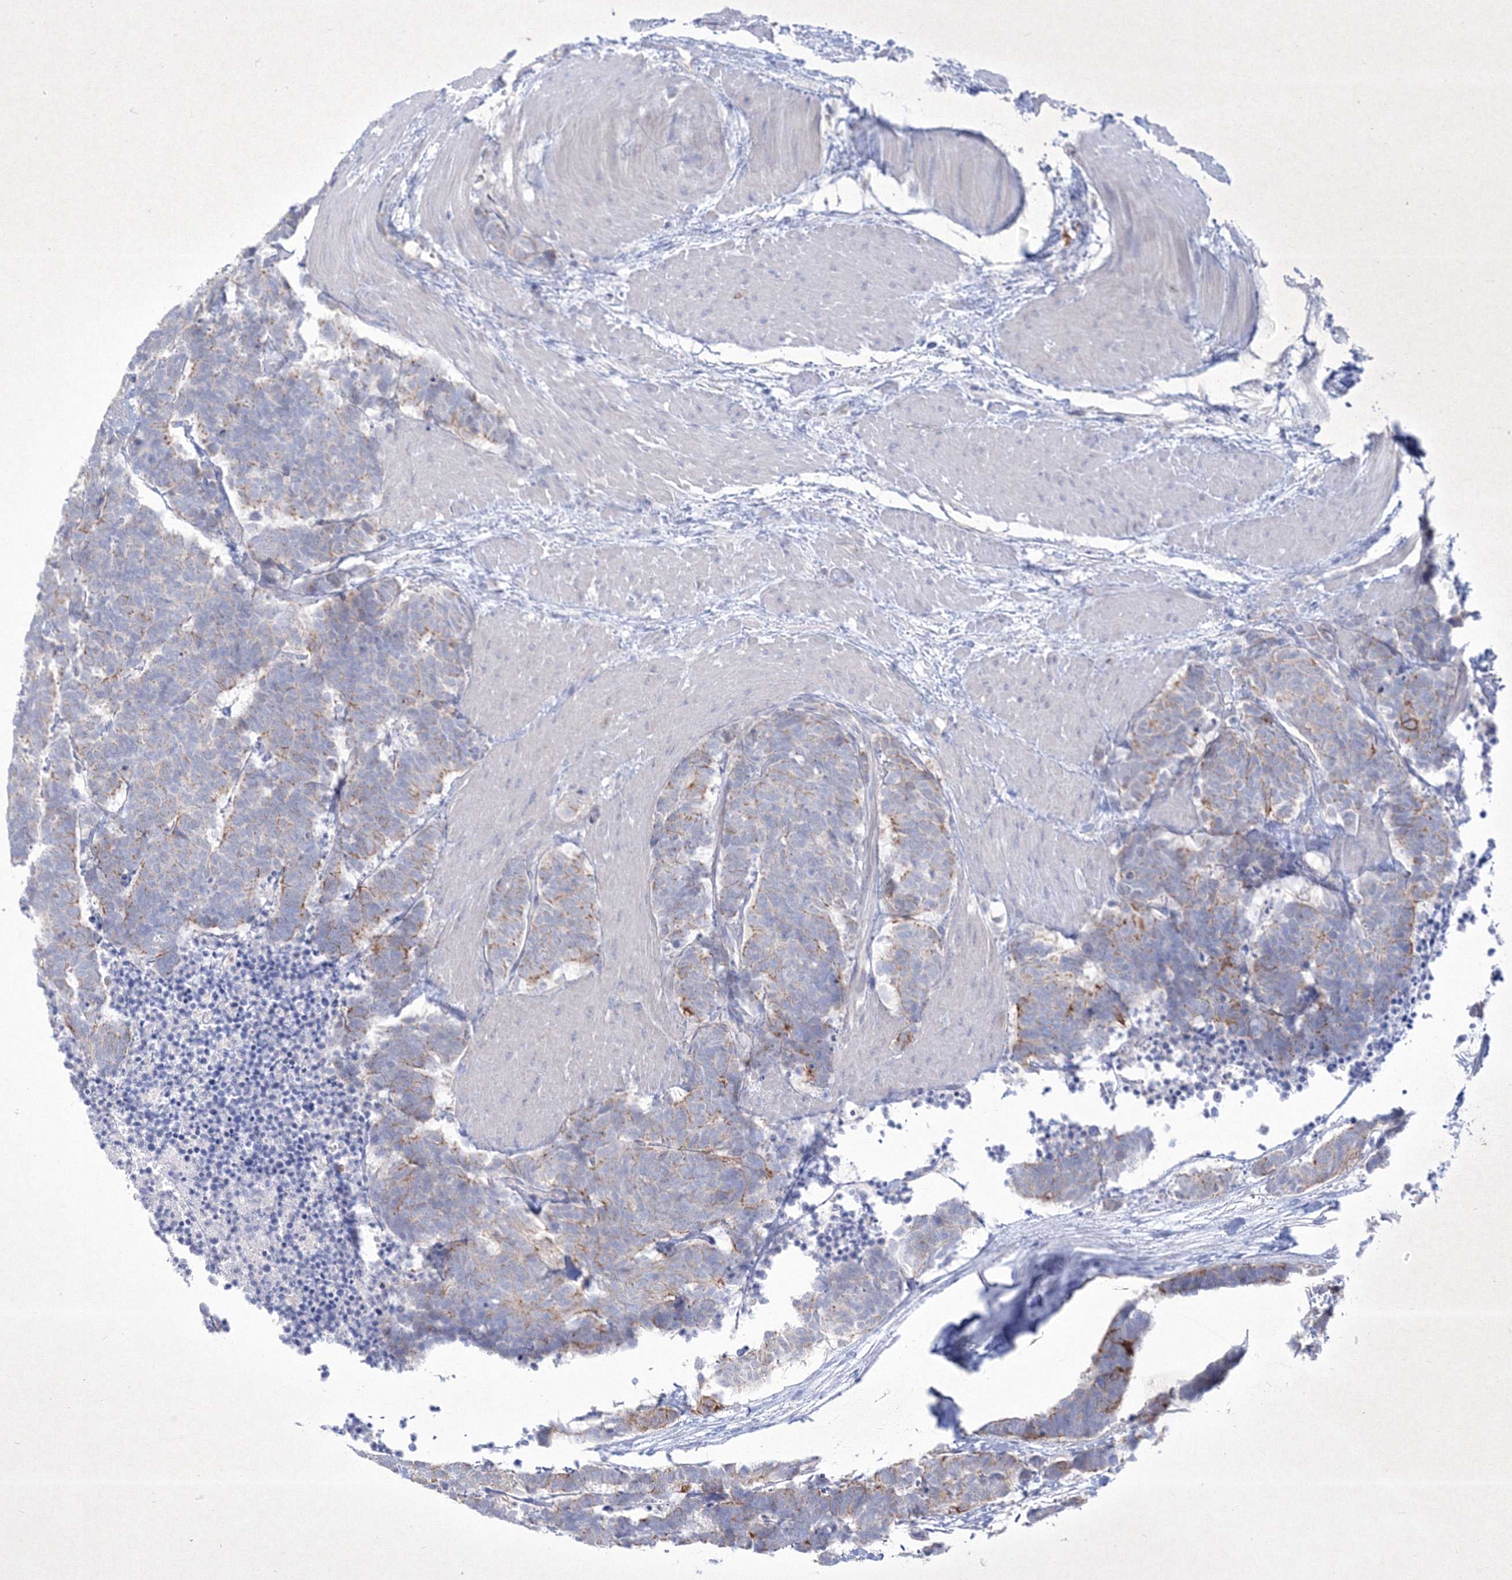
{"staining": {"intensity": "moderate", "quantity": "<25%", "location": "cytoplasmic/membranous"}, "tissue": "carcinoid", "cell_type": "Tumor cells", "image_type": "cancer", "snomed": [{"axis": "morphology", "description": "Carcinoma, NOS"}, {"axis": "morphology", "description": "Carcinoid, malignant, NOS"}, {"axis": "topography", "description": "Urinary bladder"}], "caption": "This photomicrograph reveals carcinoid stained with immunohistochemistry to label a protein in brown. The cytoplasmic/membranous of tumor cells show moderate positivity for the protein. Nuclei are counter-stained blue.", "gene": "TMEM139", "patient": {"sex": "male", "age": 57}}